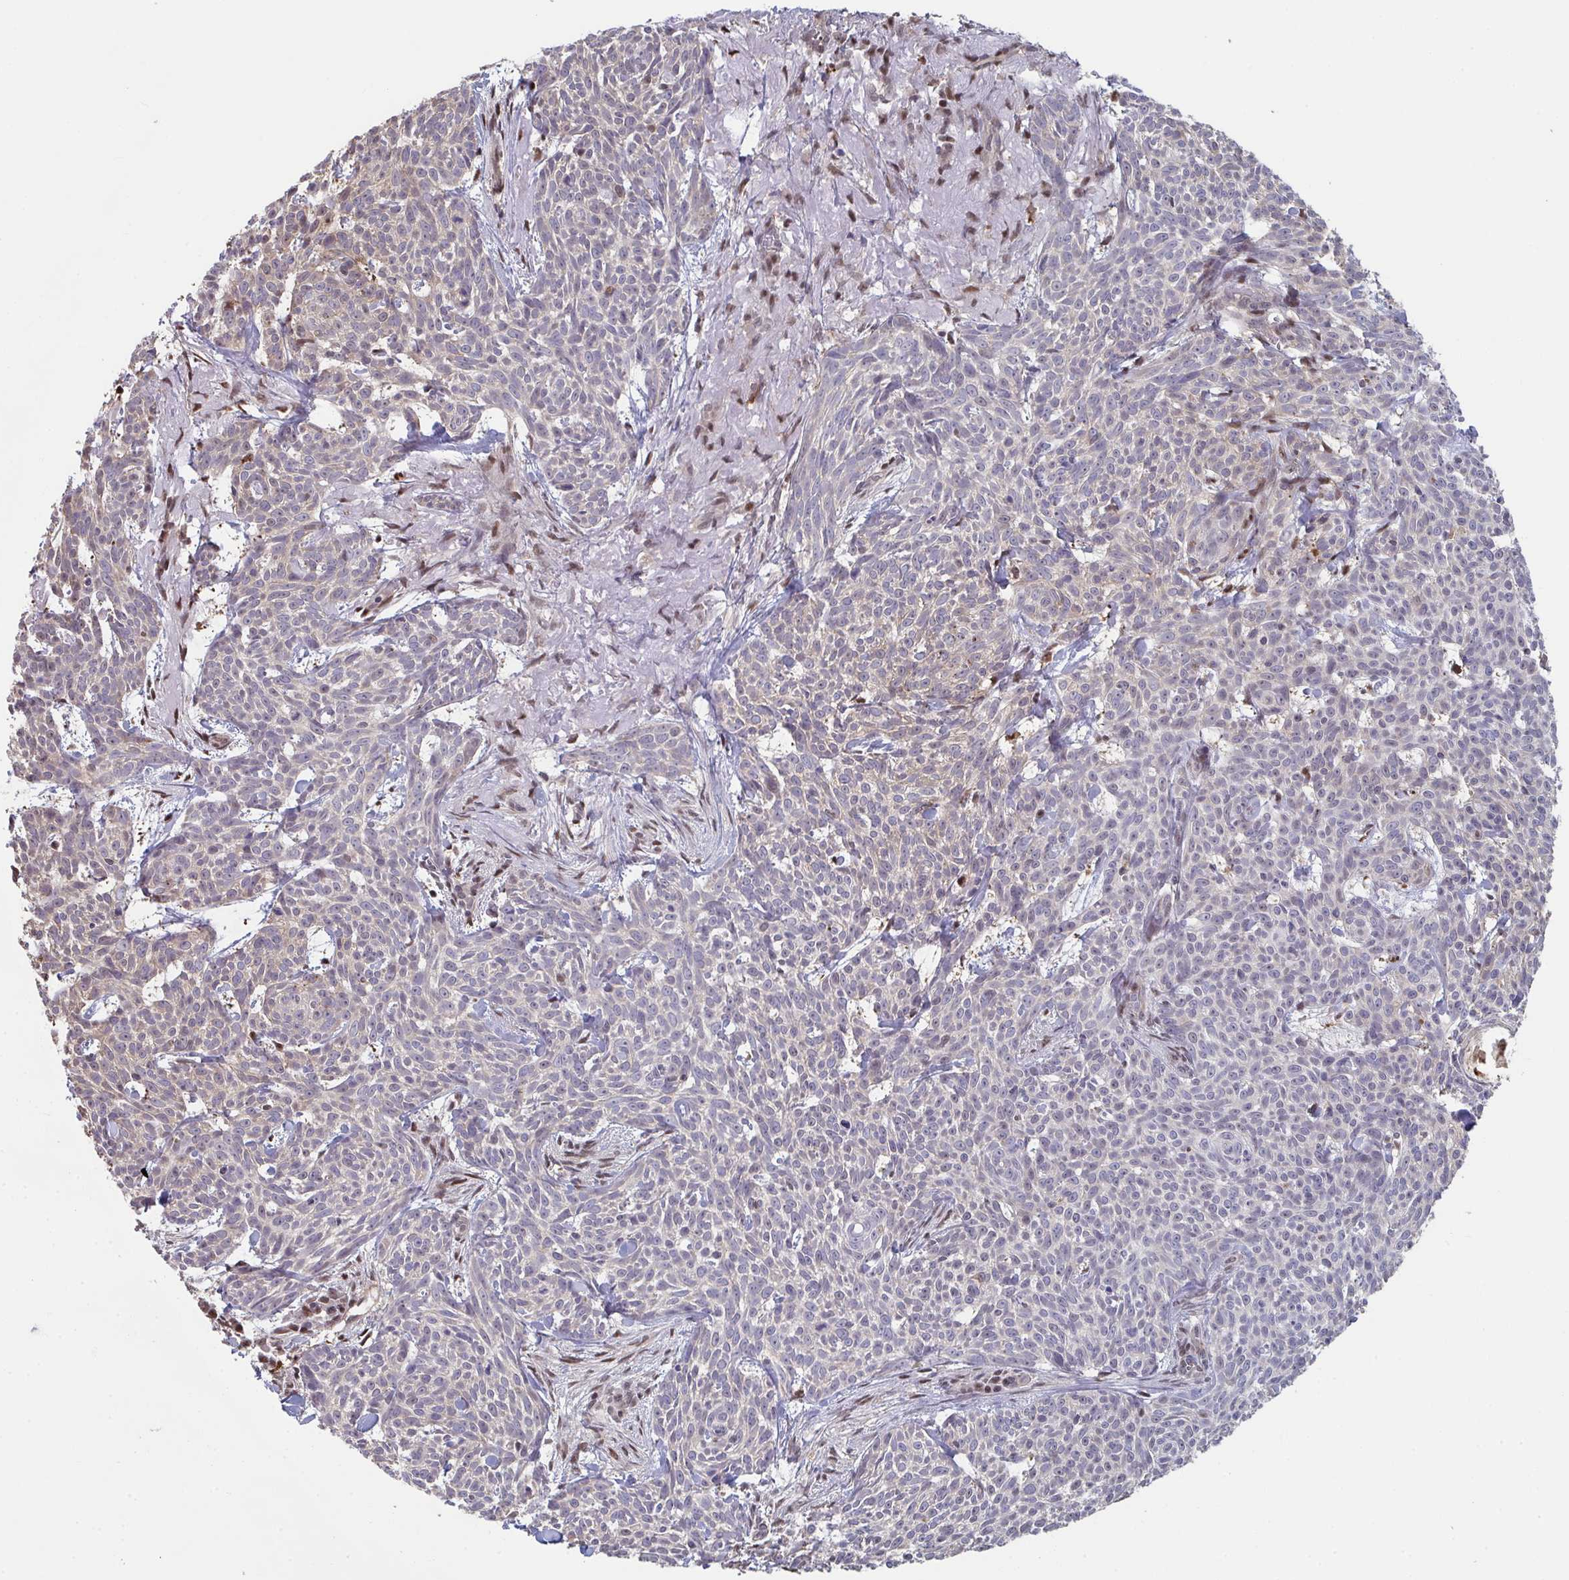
{"staining": {"intensity": "negative", "quantity": "none", "location": "none"}, "tissue": "skin cancer", "cell_type": "Tumor cells", "image_type": "cancer", "snomed": [{"axis": "morphology", "description": "Basal cell carcinoma"}, {"axis": "topography", "description": "Skin"}], "caption": "DAB immunohistochemical staining of skin cancer (basal cell carcinoma) exhibits no significant positivity in tumor cells.", "gene": "ACD", "patient": {"sex": "female", "age": 93}}